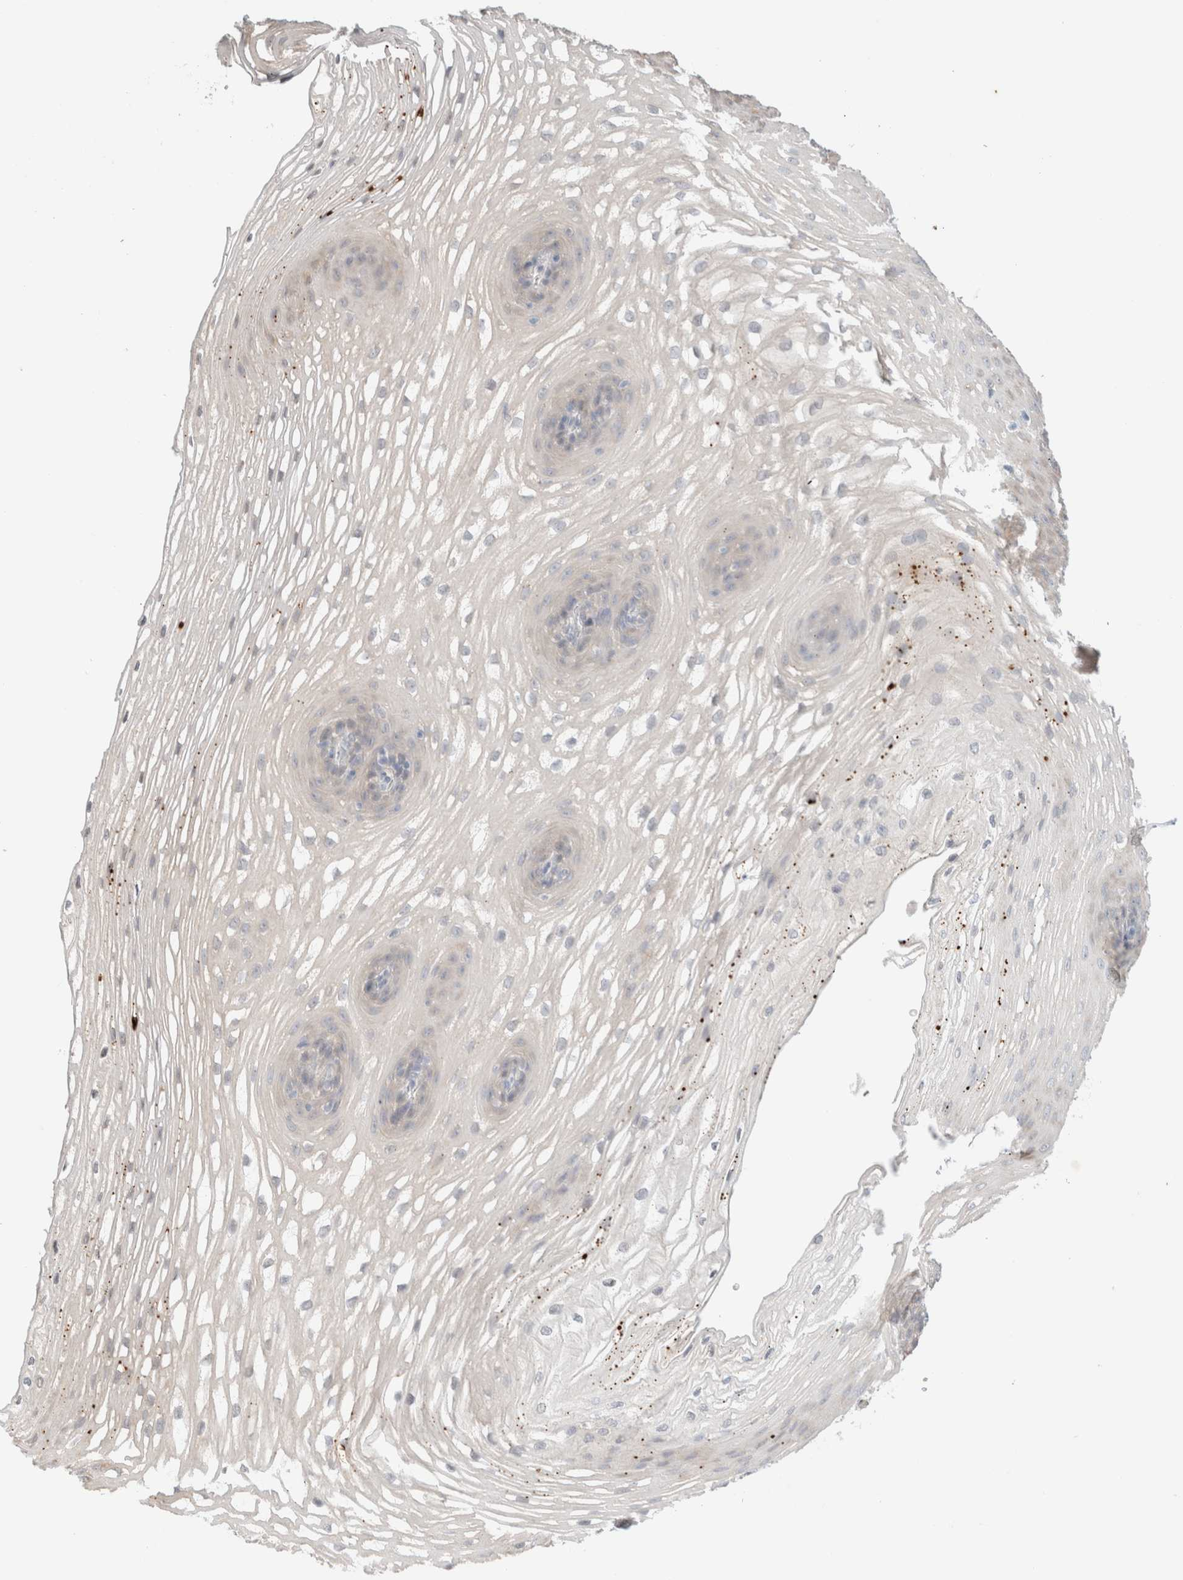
{"staining": {"intensity": "negative", "quantity": "none", "location": "none"}, "tissue": "esophagus", "cell_type": "Squamous epithelial cells", "image_type": "normal", "snomed": [{"axis": "morphology", "description": "Normal tissue, NOS"}, {"axis": "topography", "description": "Esophagus"}], "caption": "The image demonstrates no staining of squamous epithelial cells in unremarkable esophagus. The staining was performed using DAB to visualize the protein expression in brown, while the nuclei were stained in blue with hematoxylin (Magnification: 20x).", "gene": "SPRTN", "patient": {"sex": "female", "age": 66}}